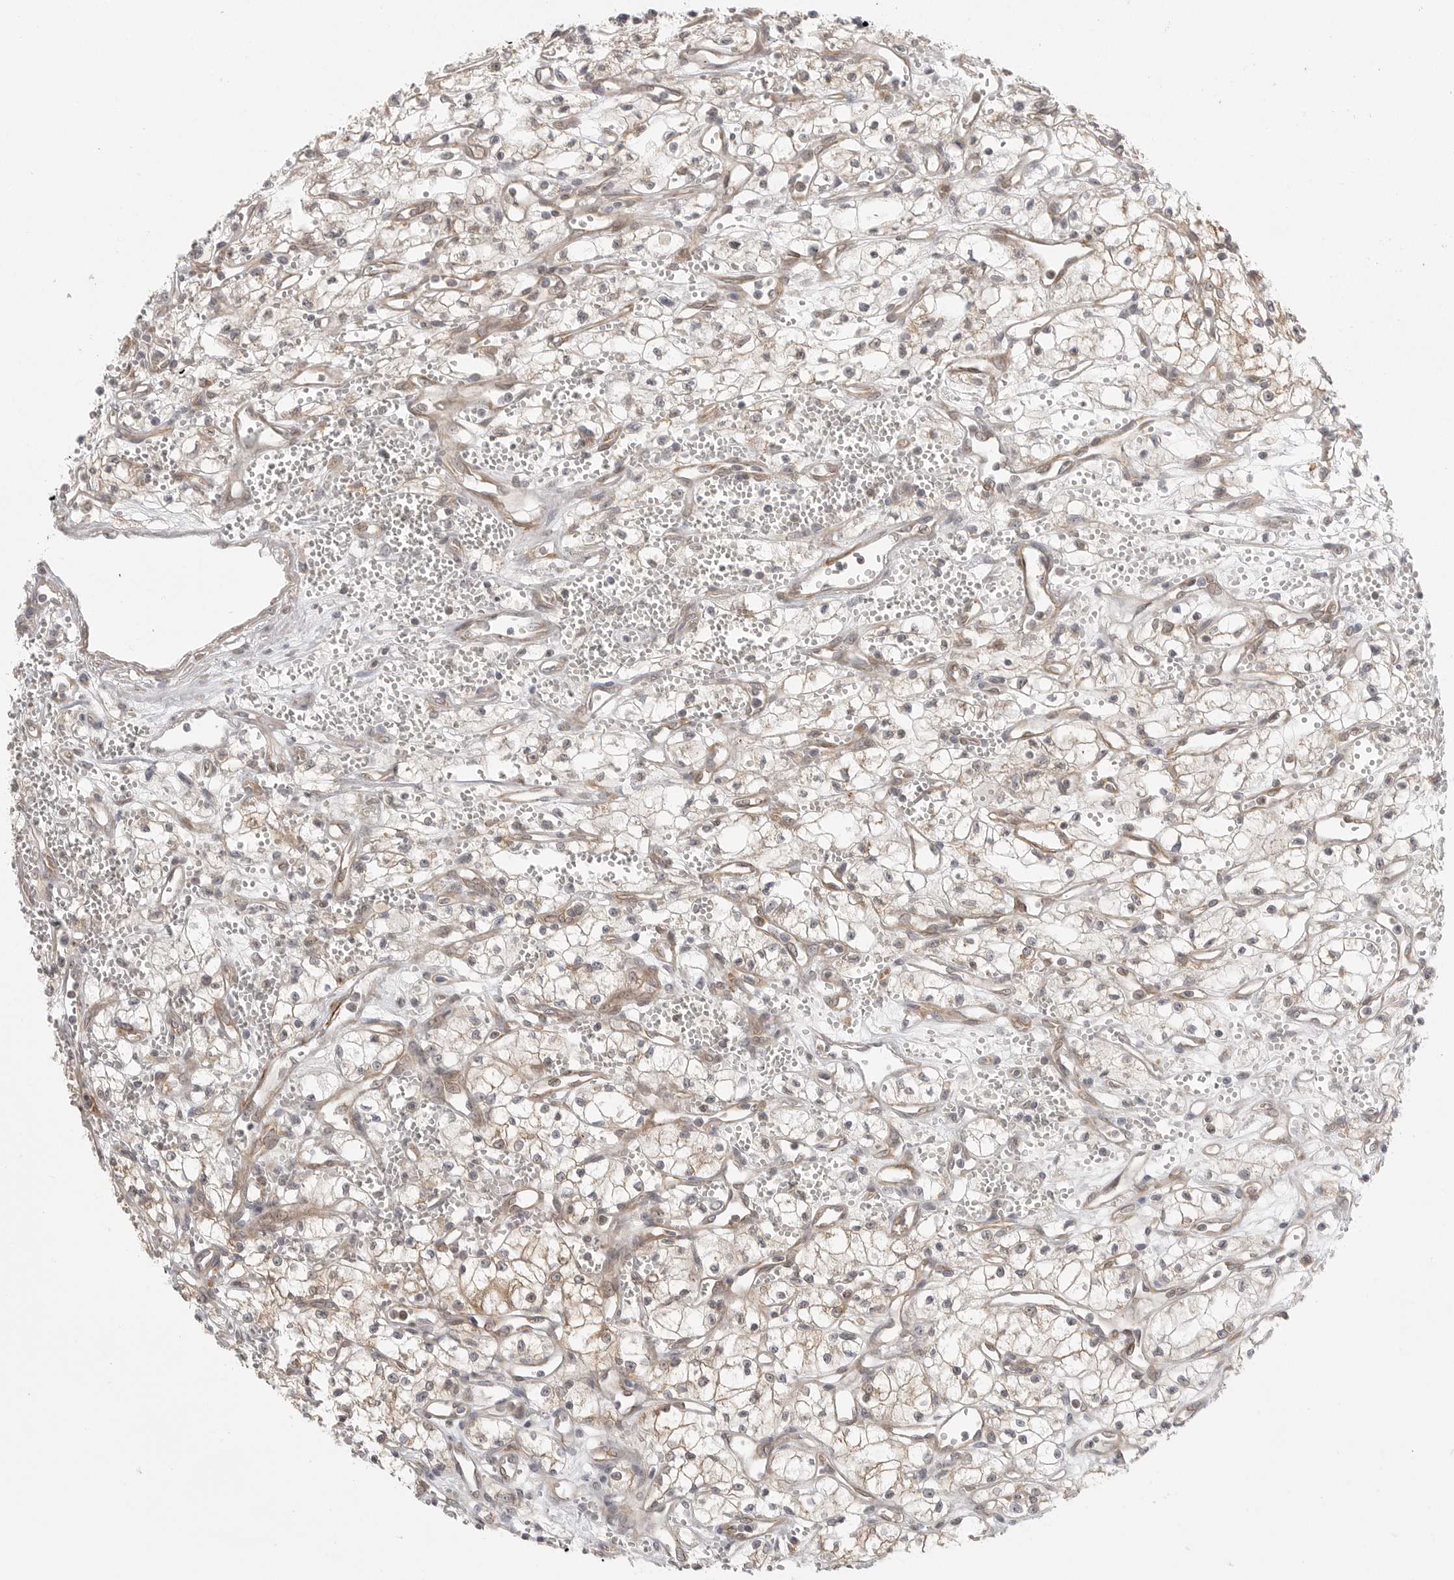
{"staining": {"intensity": "moderate", "quantity": "<25%", "location": "cytoplasmic/membranous"}, "tissue": "renal cancer", "cell_type": "Tumor cells", "image_type": "cancer", "snomed": [{"axis": "morphology", "description": "Adenocarcinoma, NOS"}, {"axis": "topography", "description": "Kidney"}], "caption": "High-power microscopy captured an immunohistochemistry micrograph of adenocarcinoma (renal), revealing moderate cytoplasmic/membranous expression in approximately <25% of tumor cells.", "gene": "CERS2", "patient": {"sex": "male", "age": 59}}